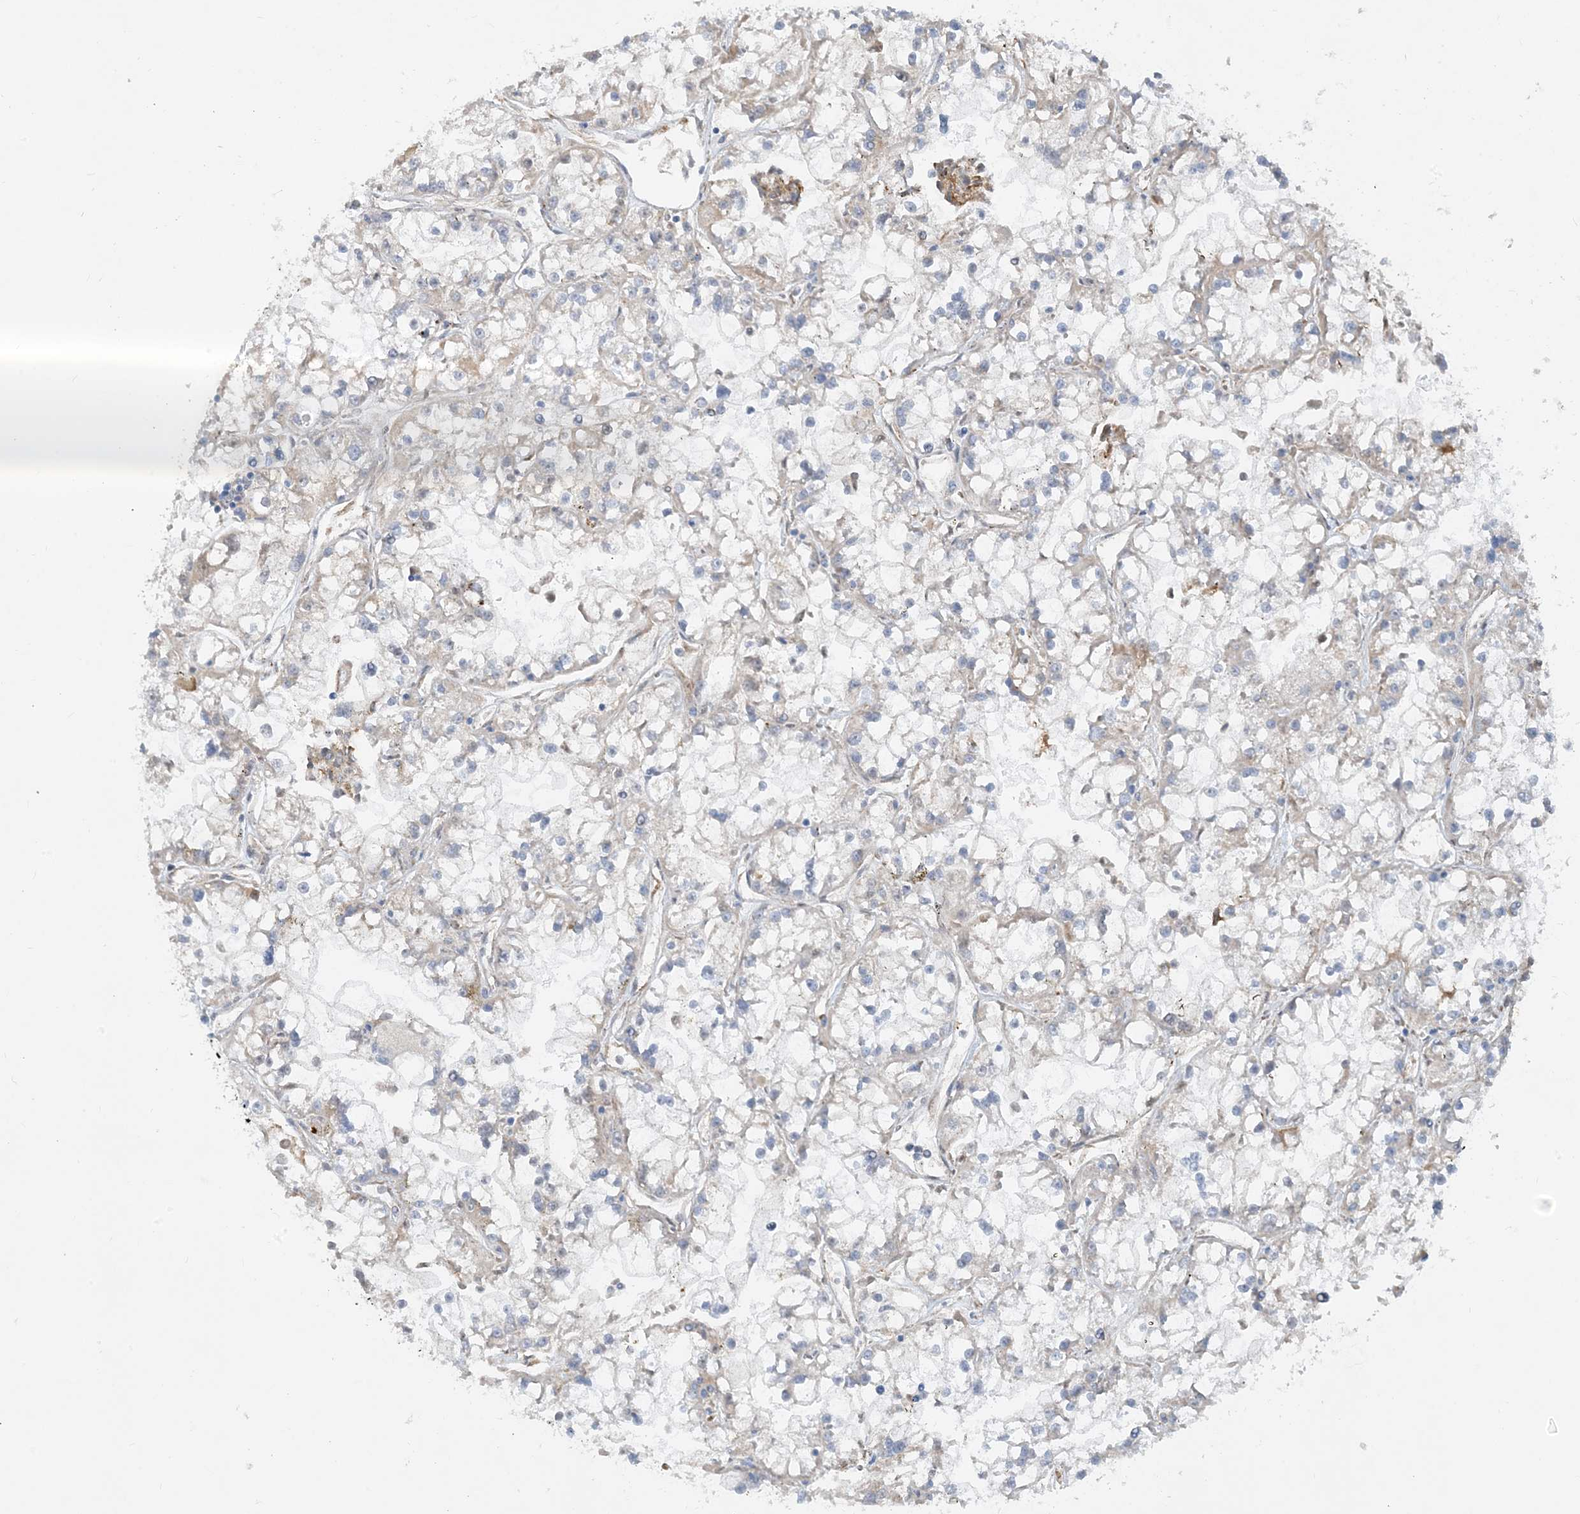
{"staining": {"intensity": "weak", "quantity": "<25%", "location": "cytoplasmic/membranous"}, "tissue": "renal cancer", "cell_type": "Tumor cells", "image_type": "cancer", "snomed": [{"axis": "morphology", "description": "Adenocarcinoma, NOS"}, {"axis": "topography", "description": "Kidney"}], "caption": "IHC photomicrograph of human adenocarcinoma (renal) stained for a protein (brown), which exhibits no expression in tumor cells.", "gene": "PCDHGA1", "patient": {"sex": "female", "age": 52}}